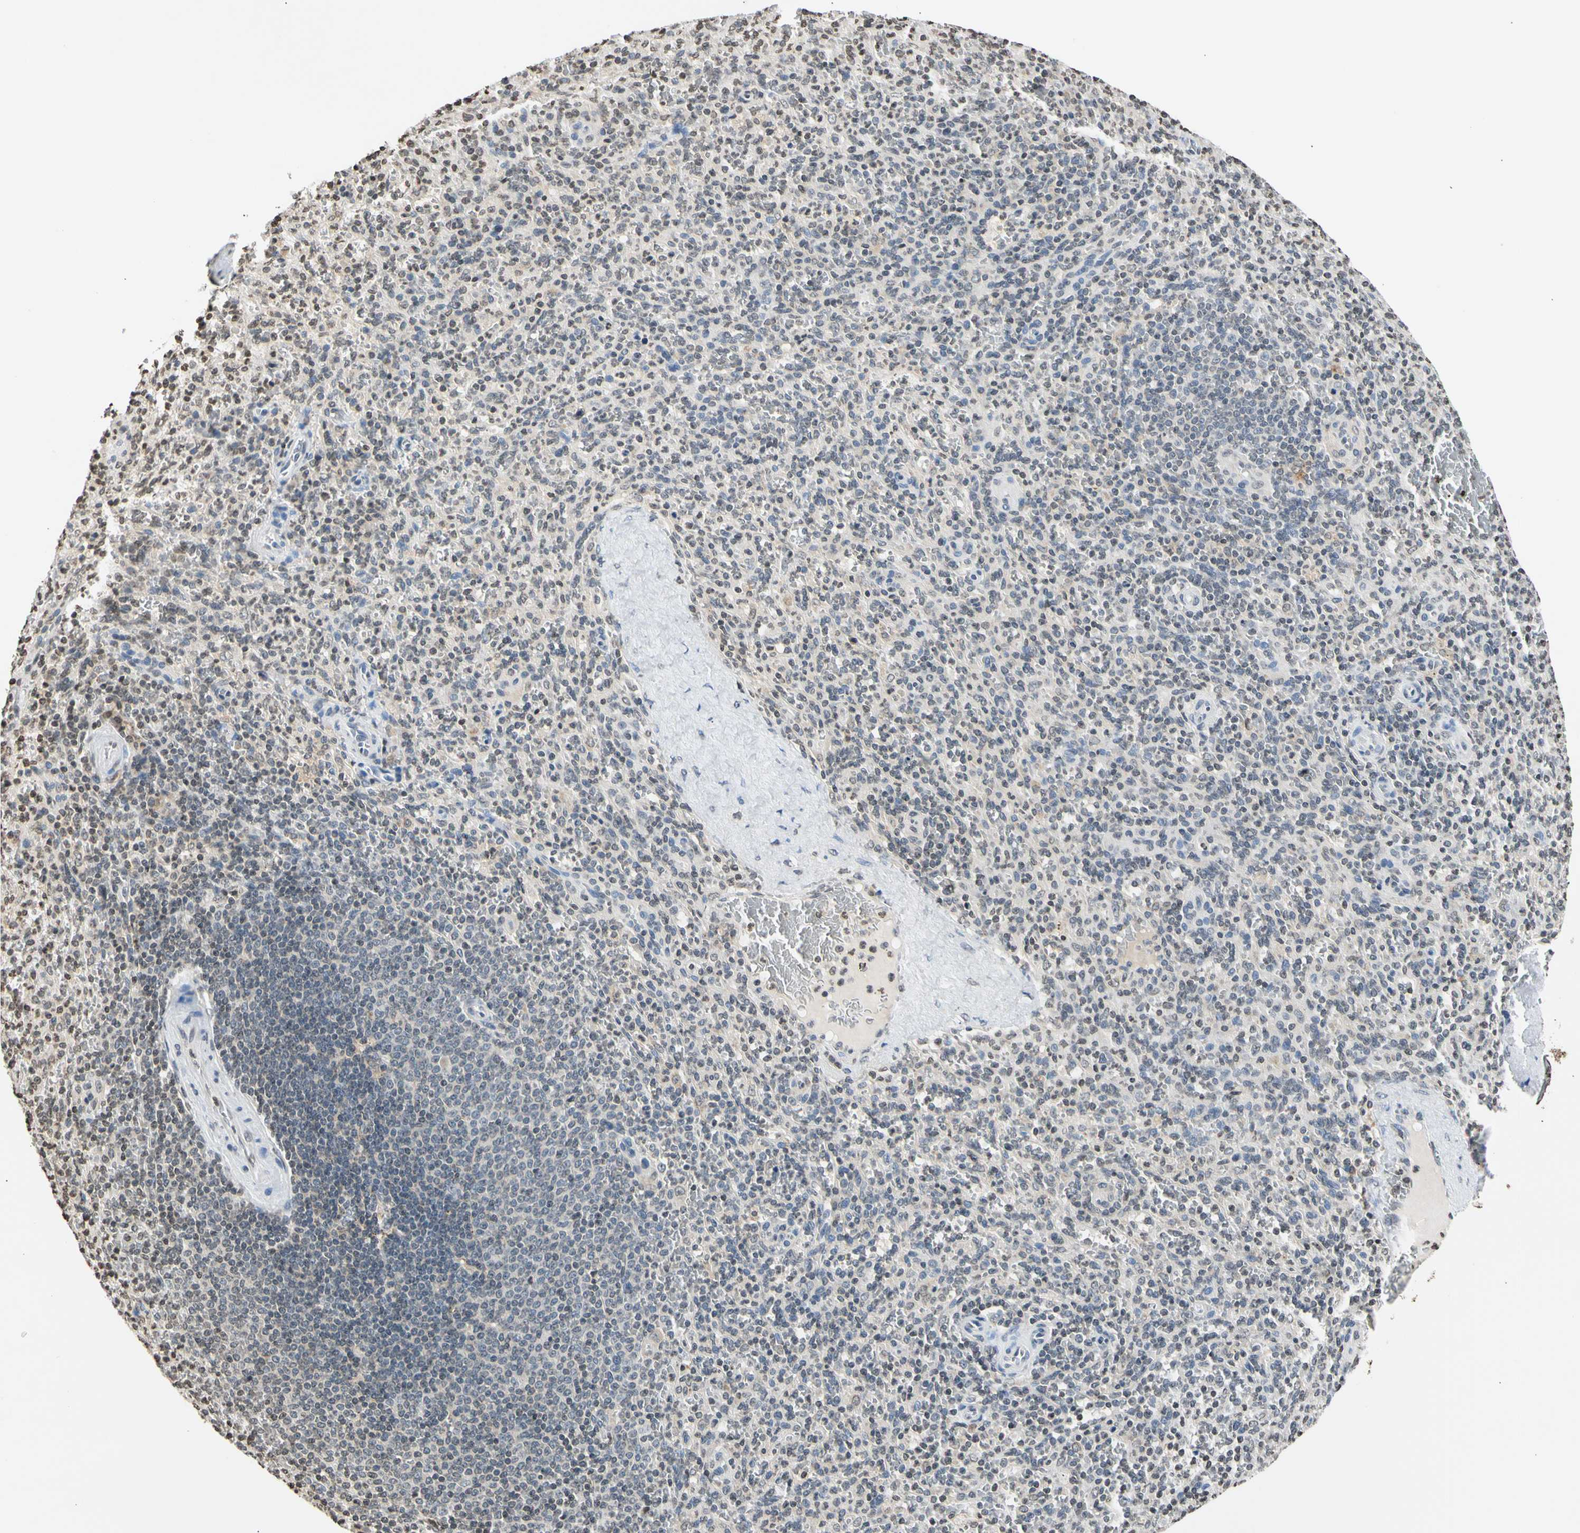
{"staining": {"intensity": "weak", "quantity": "<25%", "location": "cytoplasmic/membranous,nuclear"}, "tissue": "spleen", "cell_type": "Cells in red pulp", "image_type": "normal", "snomed": [{"axis": "morphology", "description": "Normal tissue, NOS"}, {"axis": "topography", "description": "Spleen"}], "caption": "Immunohistochemistry of normal spleen exhibits no positivity in cells in red pulp.", "gene": "GPX4", "patient": {"sex": "male", "age": 36}}